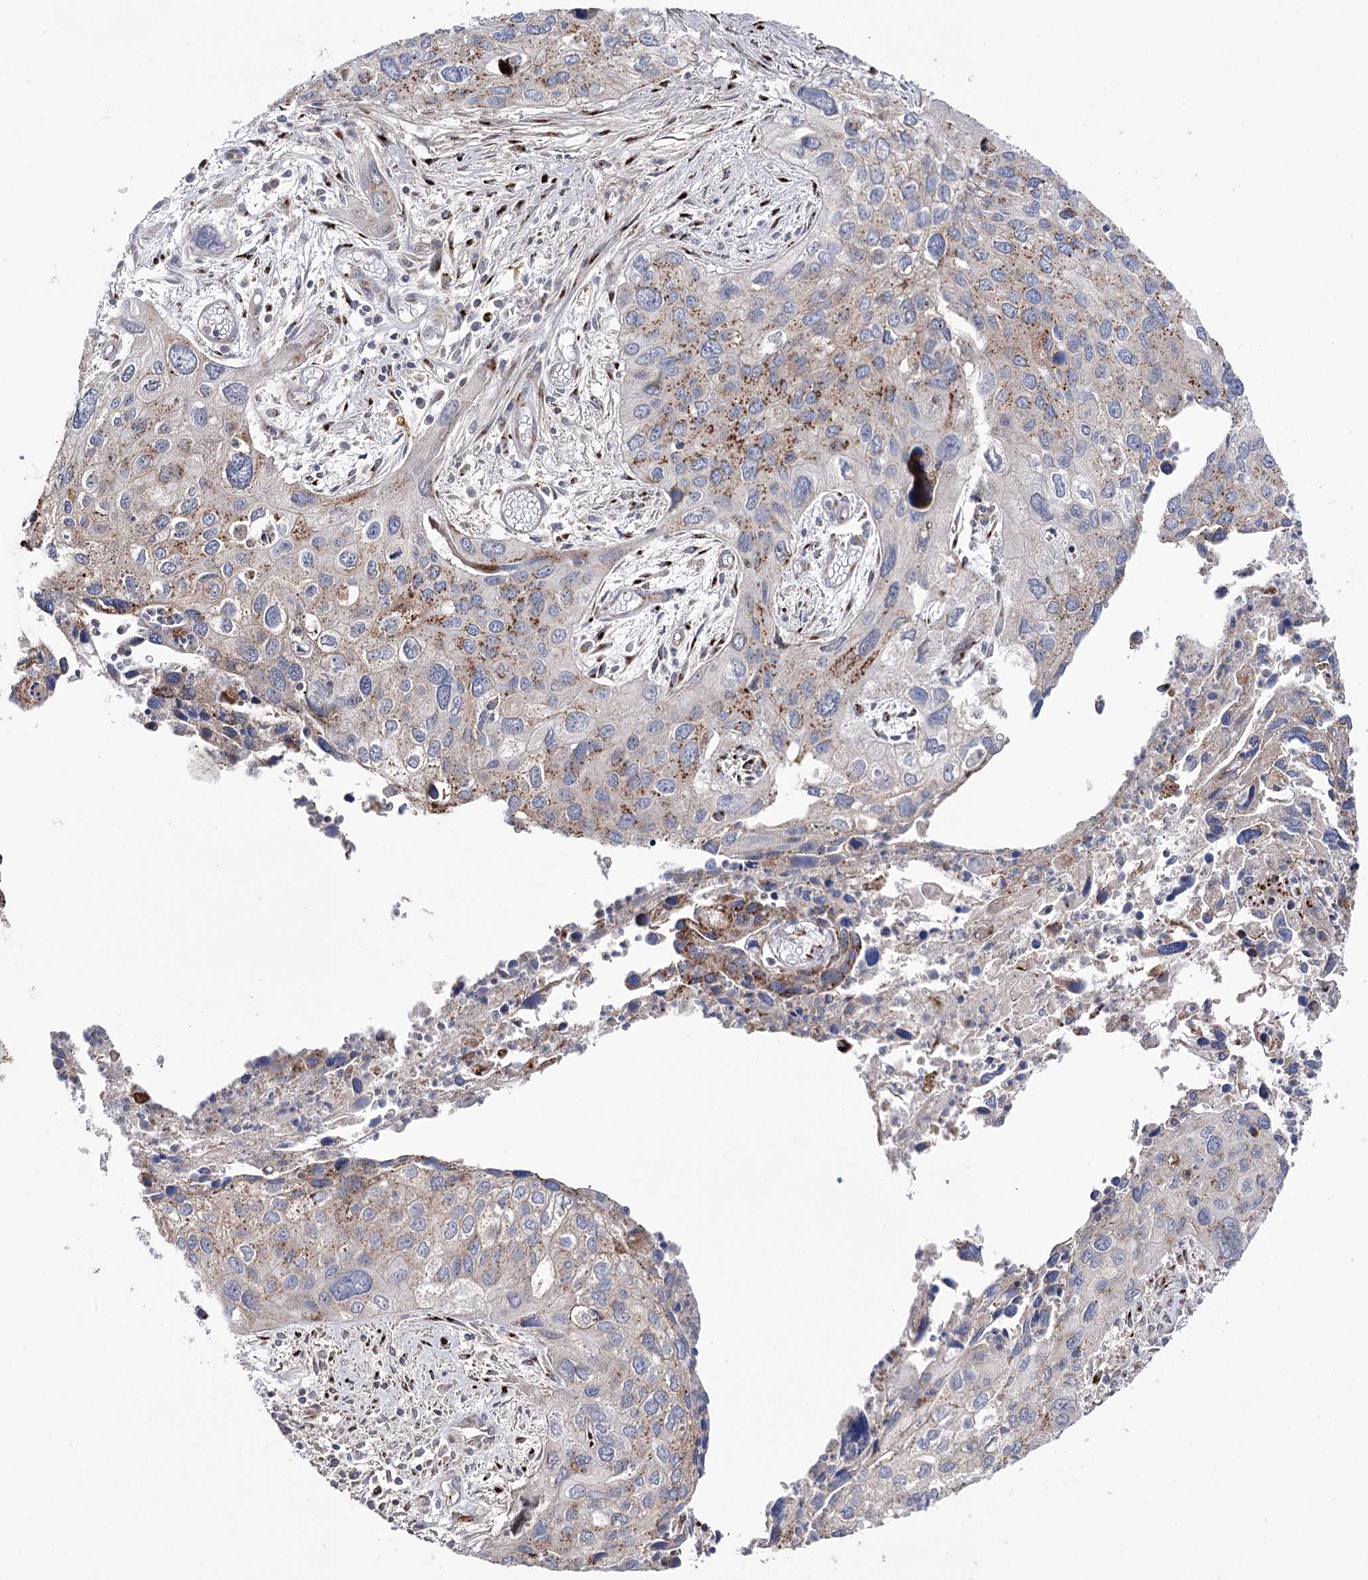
{"staining": {"intensity": "strong", "quantity": "25%-75%", "location": "cytoplasmic/membranous"}, "tissue": "cervical cancer", "cell_type": "Tumor cells", "image_type": "cancer", "snomed": [{"axis": "morphology", "description": "Squamous cell carcinoma, NOS"}, {"axis": "topography", "description": "Cervix"}], "caption": "Human squamous cell carcinoma (cervical) stained for a protein (brown) demonstrates strong cytoplasmic/membranous positive staining in approximately 25%-75% of tumor cells.", "gene": "ARHGAP20", "patient": {"sex": "female", "age": 55}}